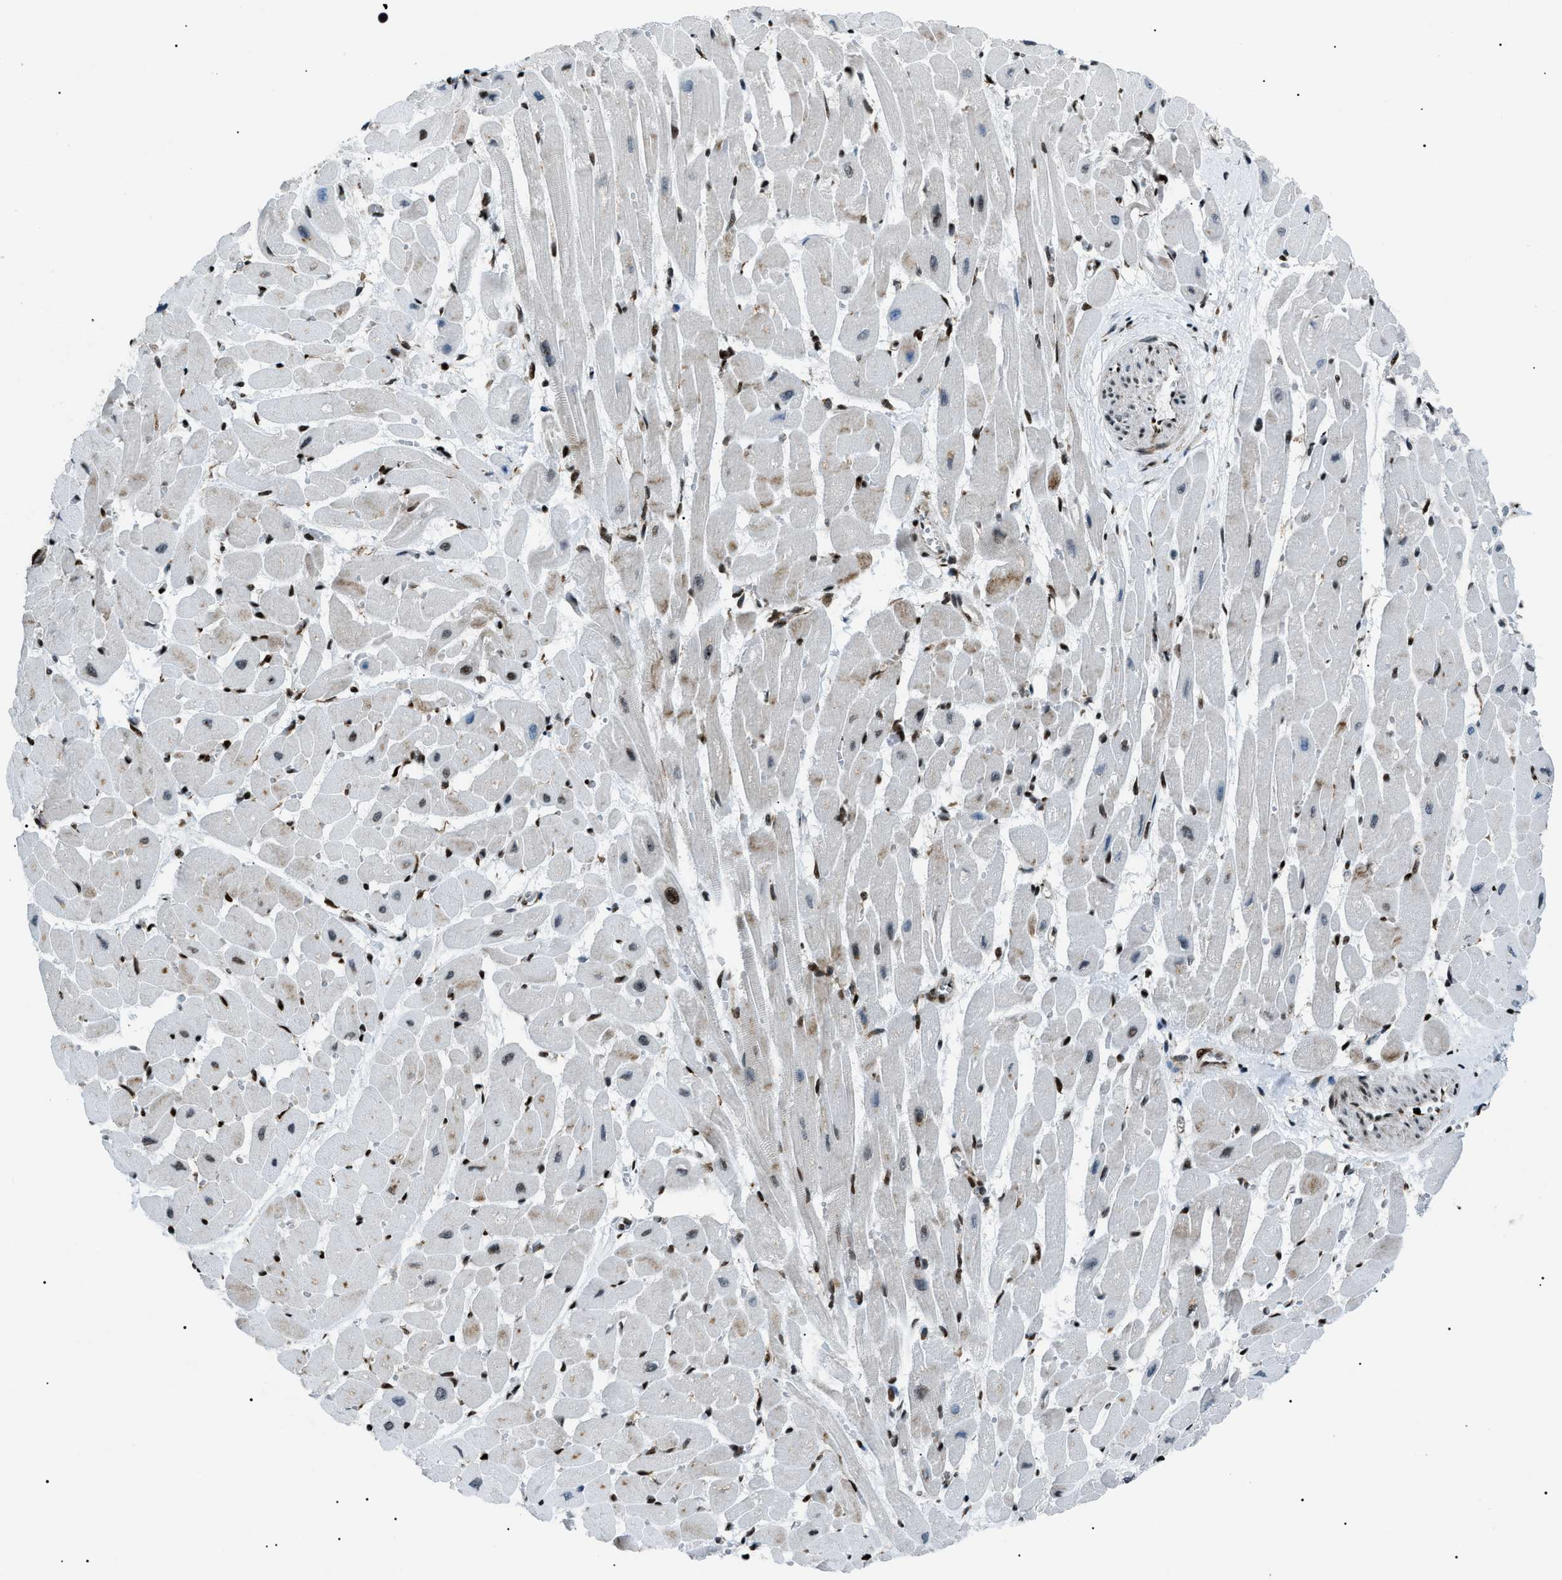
{"staining": {"intensity": "strong", "quantity": "<25%", "location": "nuclear"}, "tissue": "heart muscle", "cell_type": "Cardiomyocytes", "image_type": "normal", "snomed": [{"axis": "morphology", "description": "Normal tissue, NOS"}, {"axis": "topography", "description": "Heart"}], "caption": "Heart muscle stained with immunohistochemistry (IHC) demonstrates strong nuclear staining in approximately <25% of cardiomyocytes. The staining was performed using DAB (3,3'-diaminobenzidine) to visualize the protein expression in brown, while the nuclei were stained in blue with hematoxylin (Magnification: 20x).", "gene": "HNRNPK", "patient": {"sex": "male", "age": 45}}